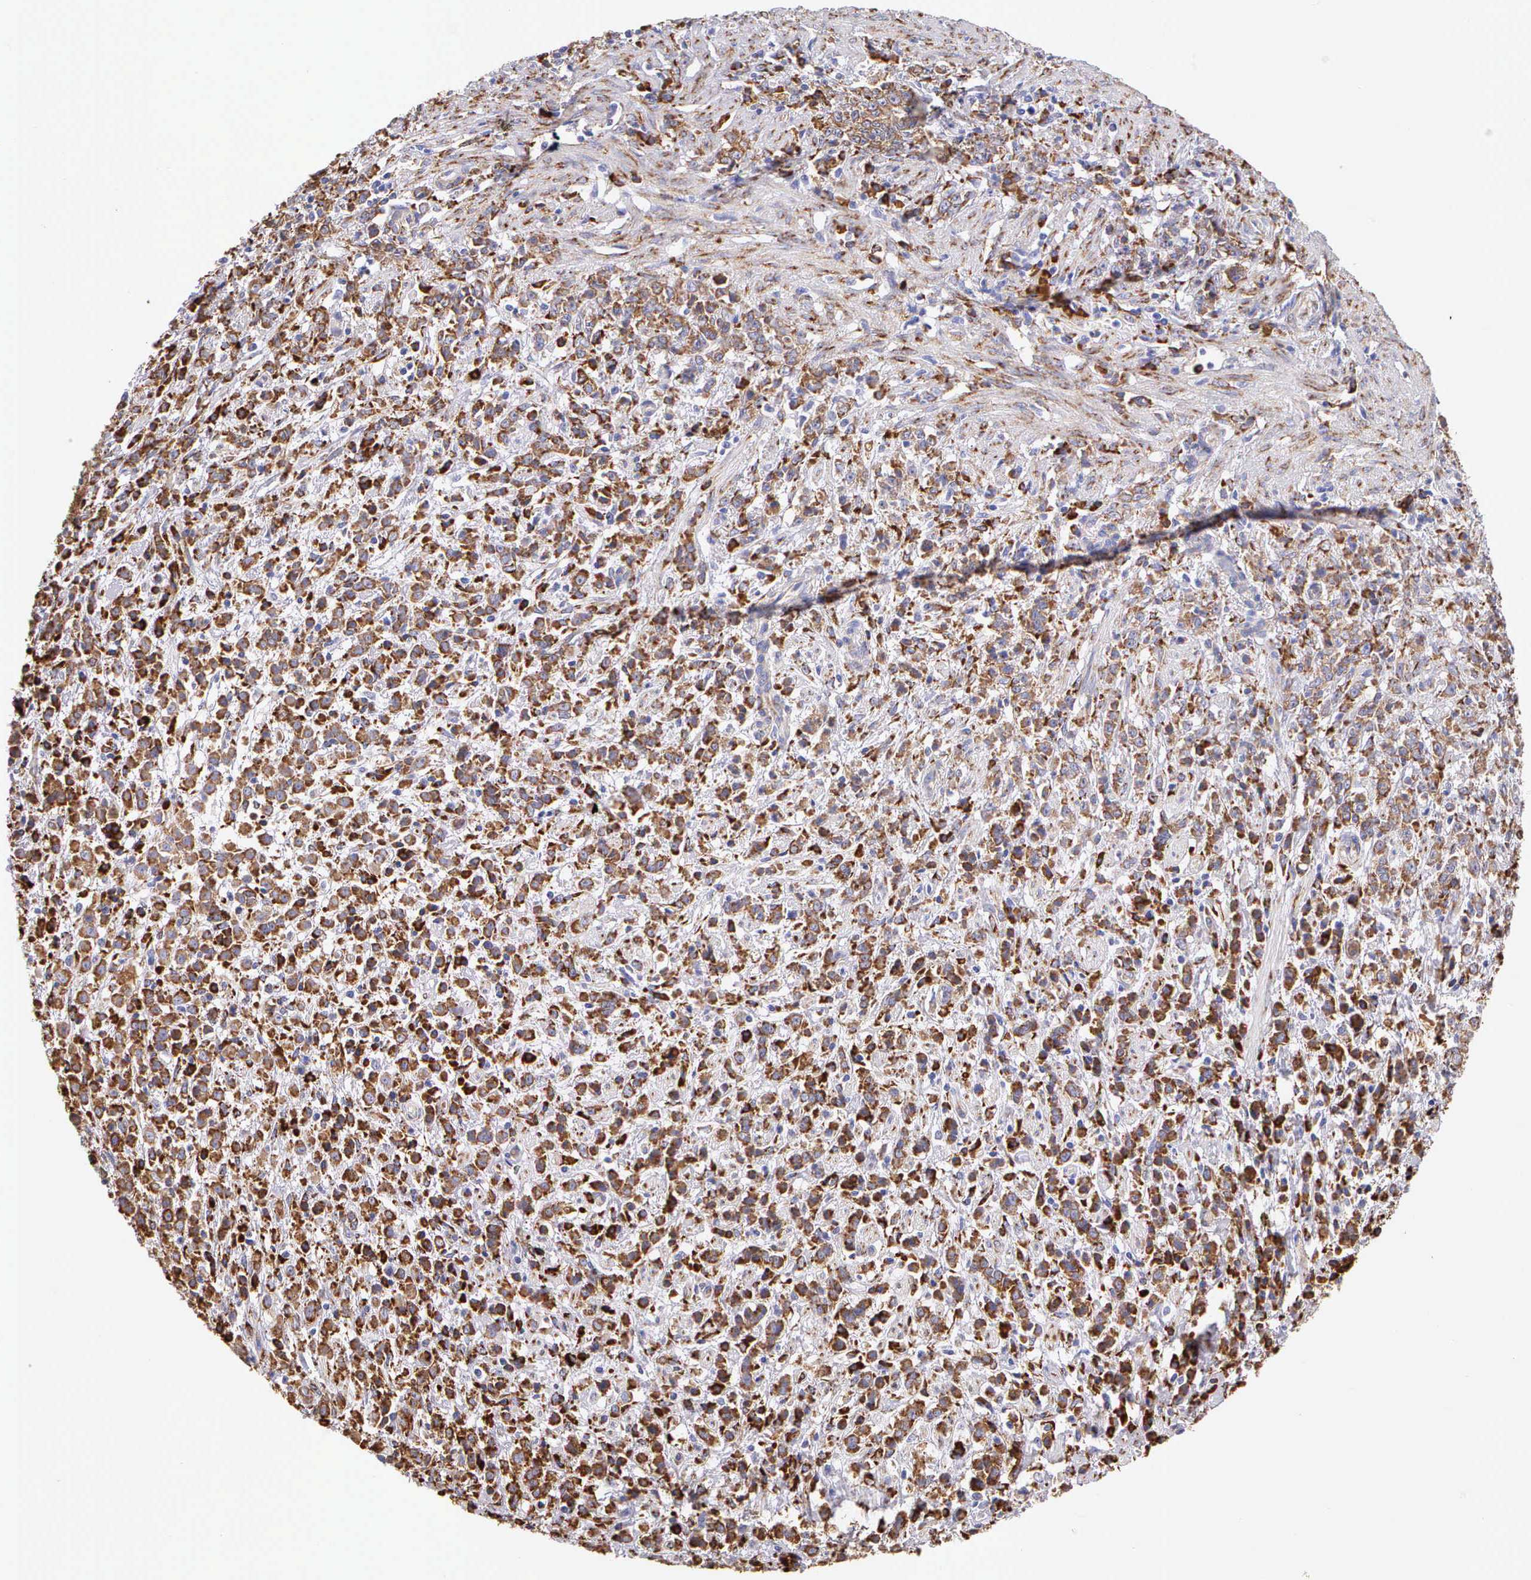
{"staining": {"intensity": "strong", "quantity": ">75%", "location": "cytoplasmic/membranous"}, "tissue": "stomach cancer", "cell_type": "Tumor cells", "image_type": "cancer", "snomed": [{"axis": "morphology", "description": "Adenocarcinoma, NOS"}, {"axis": "topography", "description": "Stomach, lower"}], "caption": "The photomicrograph displays a brown stain indicating the presence of a protein in the cytoplasmic/membranous of tumor cells in stomach cancer.", "gene": "CKAP4", "patient": {"sex": "male", "age": 88}}